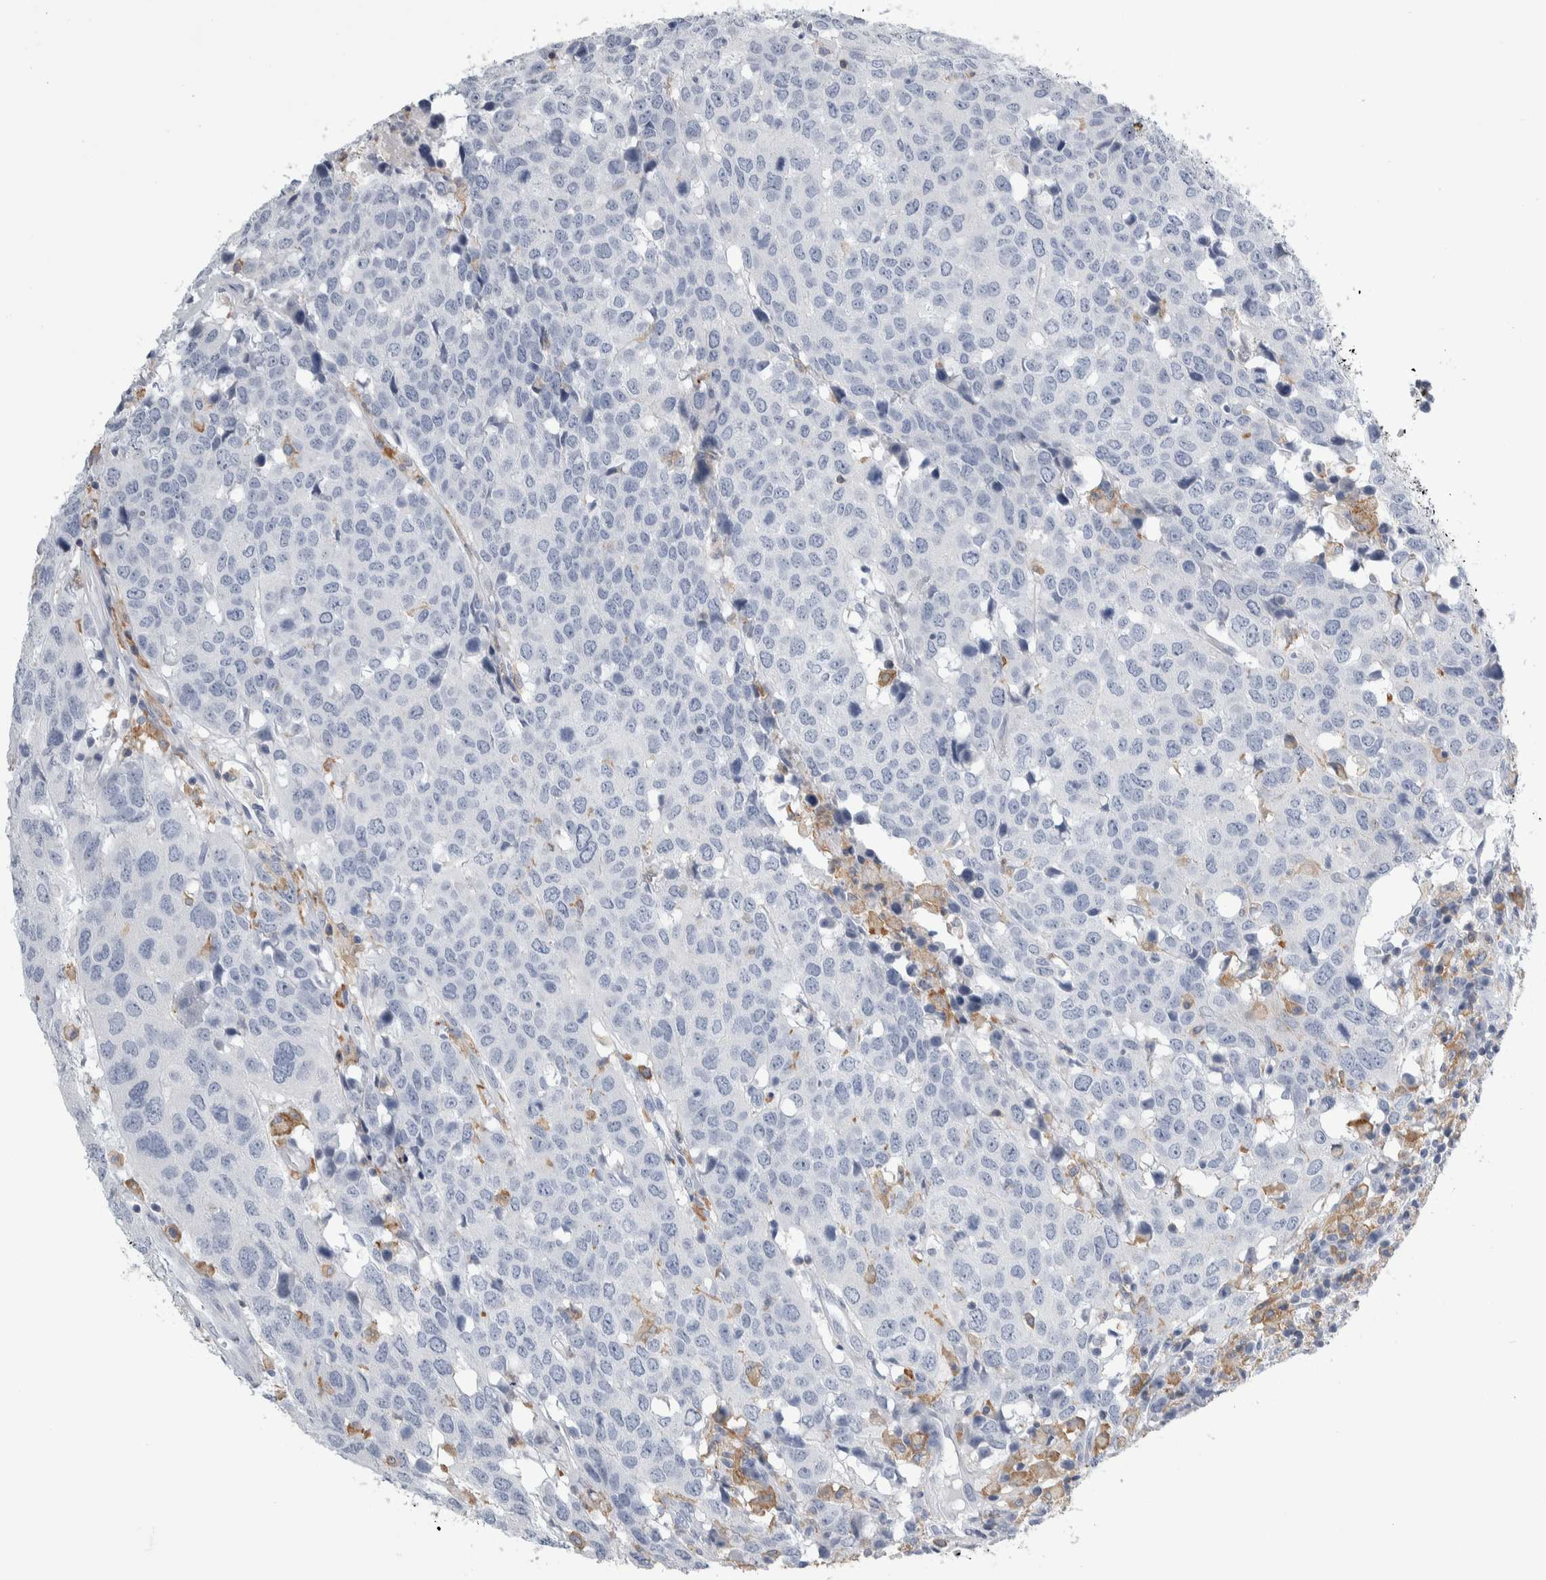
{"staining": {"intensity": "negative", "quantity": "none", "location": "none"}, "tissue": "head and neck cancer", "cell_type": "Tumor cells", "image_type": "cancer", "snomed": [{"axis": "morphology", "description": "Squamous cell carcinoma, NOS"}, {"axis": "topography", "description": "Head-Neck"}], "caption": "Micrograph shows no significant protein expression in tumor cells of head and neck cancer.", "gene": "SKAP2", "patient": {"sex": "male", "age": 66}}